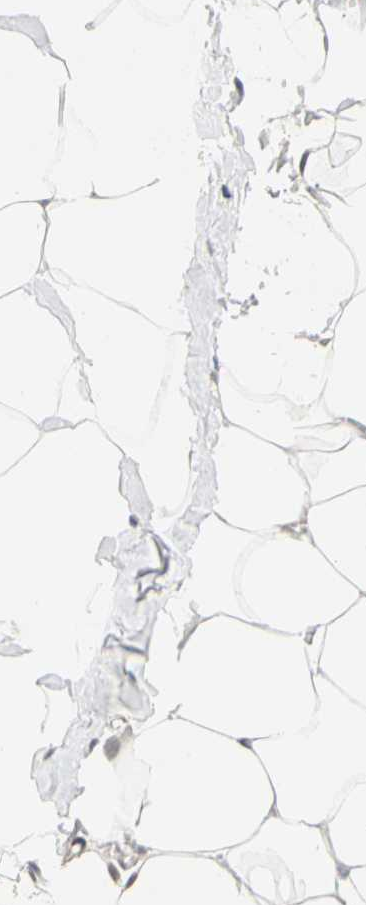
{"staining": {"intensity": "negative", "quantity": "none", "location": "none"}, "tissue": "adipose tissue", "cell_type": "Adipocytes", "image_type": "normal", "snomed": [{"axis": "morphology", "description": "Normal tissue, NOS"}, {"axis": "topography", "description": "Breast"}, {"axis": "topography", "description": "Adipose tissue"}], "caption": "A high-resolution image shows immunohistochemistry staining of unremarkable adipose tissue, which displays no significant staining in adipocytes.", "gene": "RIOX2", "patient": {"sex": "female", "age": 25}}